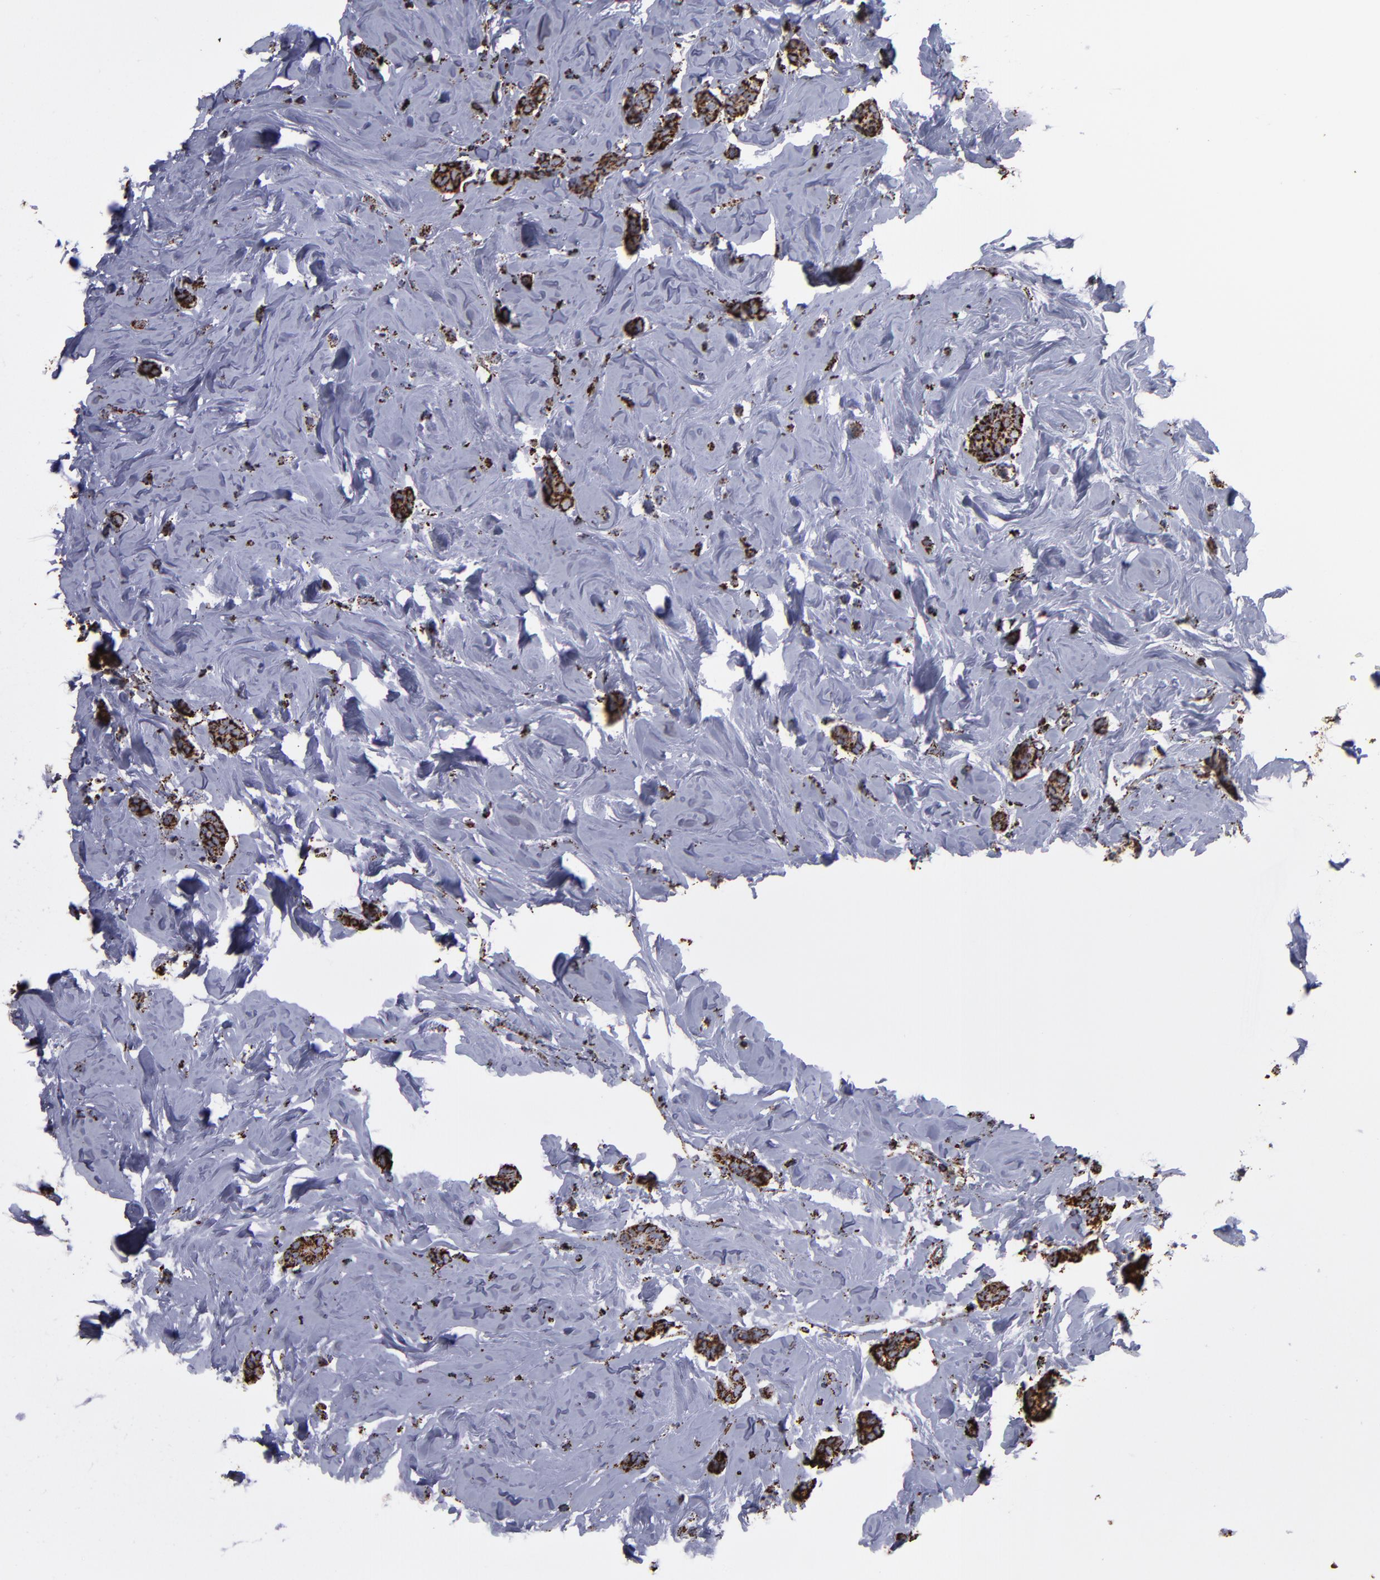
{"staining": {"intensity": "strong", "quantity": ">75%", "location": "cytoplasmic/membranous"}, "tissue": "breast cancer", "cell_type": "Tumor cells", "image_type": "cancer", "snomed": [{"axis": "morphology", "description": "Duct carcinoma"}, {"axis": "topography", "description": "Breast"}], "caption": "Immunohistochemical staining of human breast cancer (infiltrating ductal carcinoma) demonstrates strong cytoplasmic/membranous protein positivity in approximately >75% of tumor cells.", "gene": "SOD2", "patient": {"sex": "female", "age": 84}}